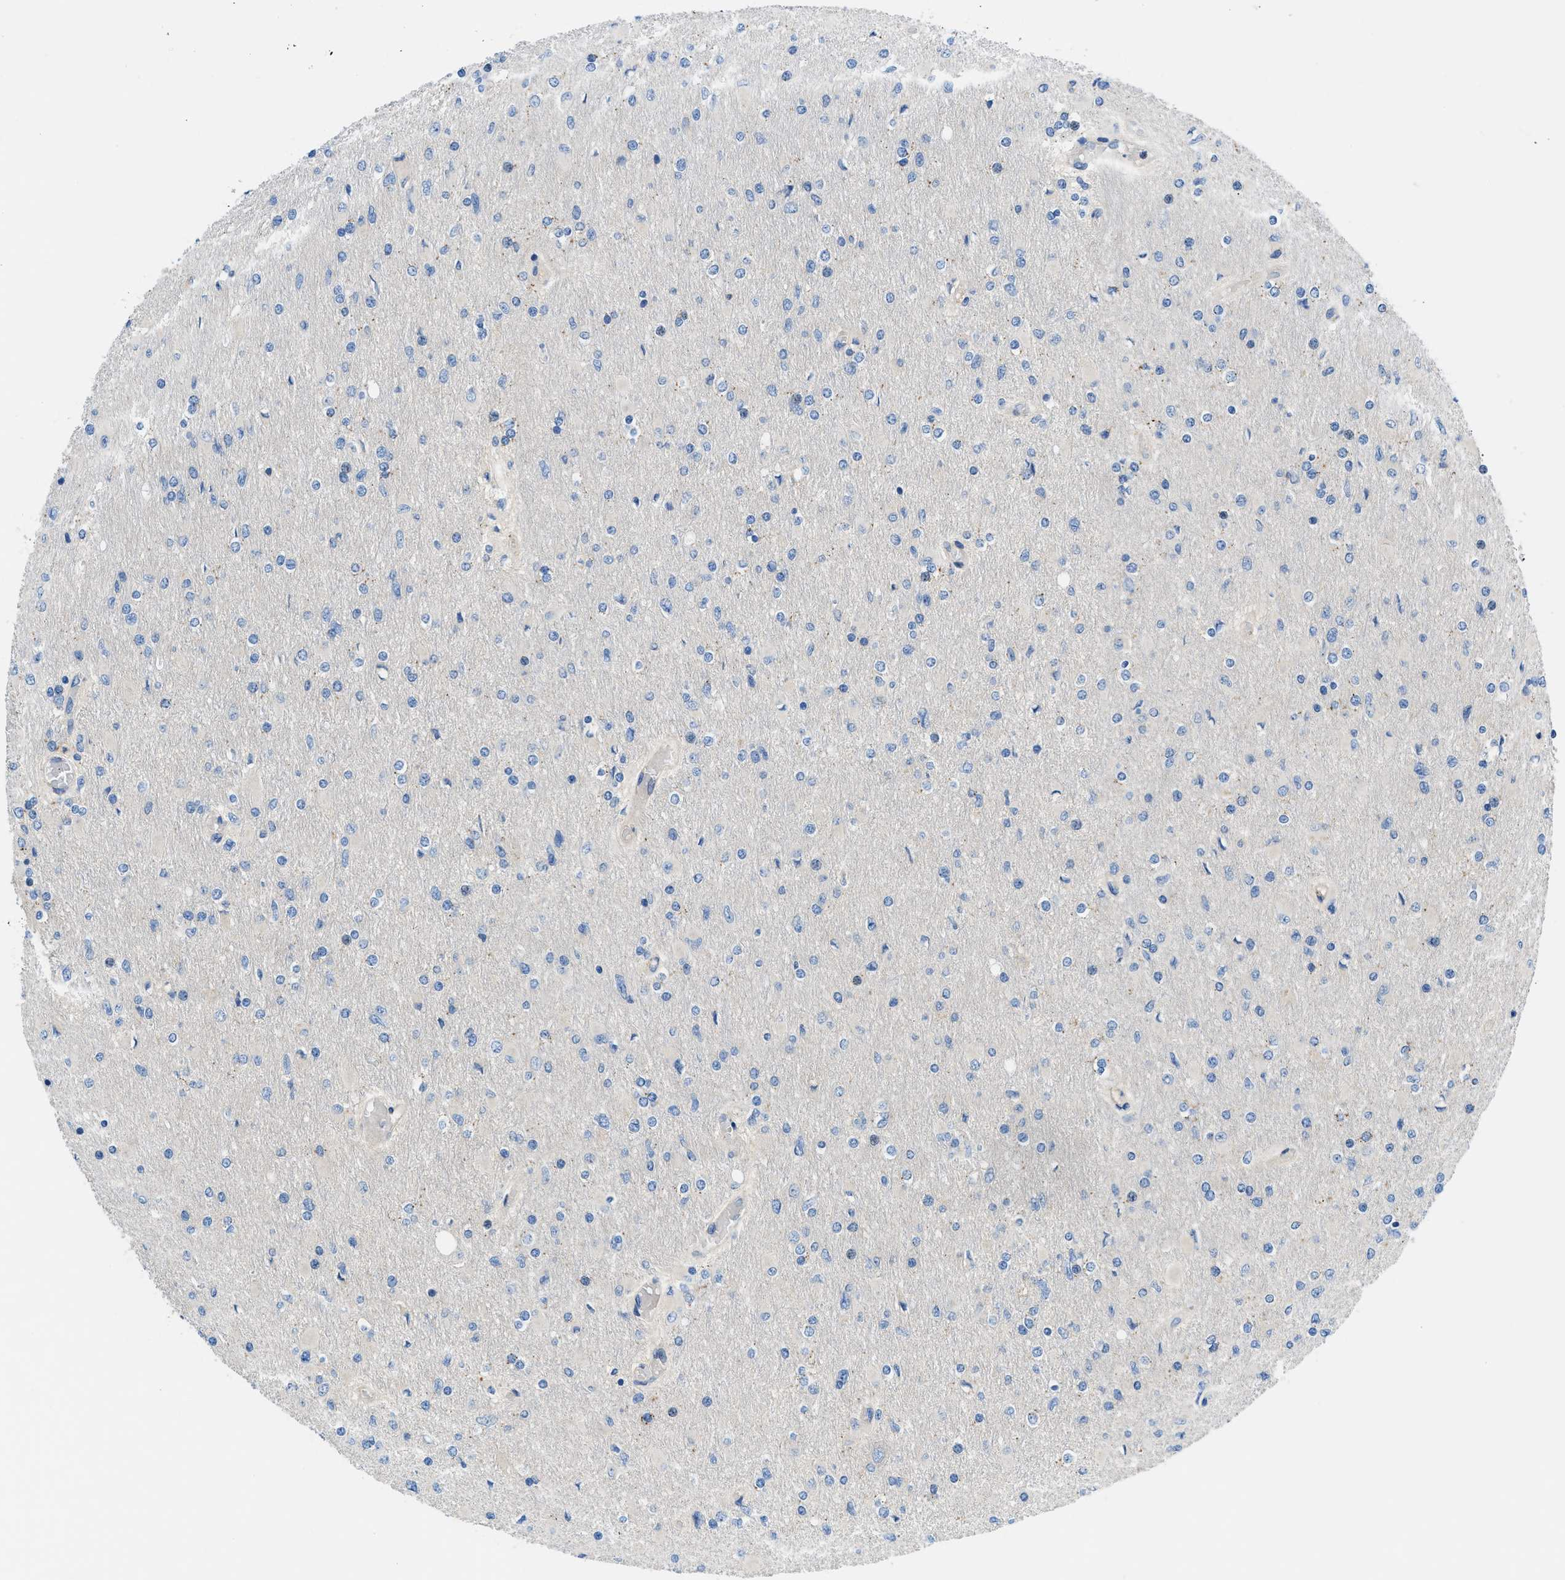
{"staining": {"intensity": "negative", "quantity": "none", "location": "none"}, "tissue": "glioma", "cell_type": "Tumor cells", "image_type": "cancer", "snomed": [{"axis": "morphology", "description": "Glioma, malignant, High grade"}, {"axis": "topography", "description": "Cerebral cortex"}], "caption": "This is an IHC photomicrograph of human glioma. There is no staining in tumor cells.", "gene": "ORAI1", "patient": {"sex": "female", "age": 36}}